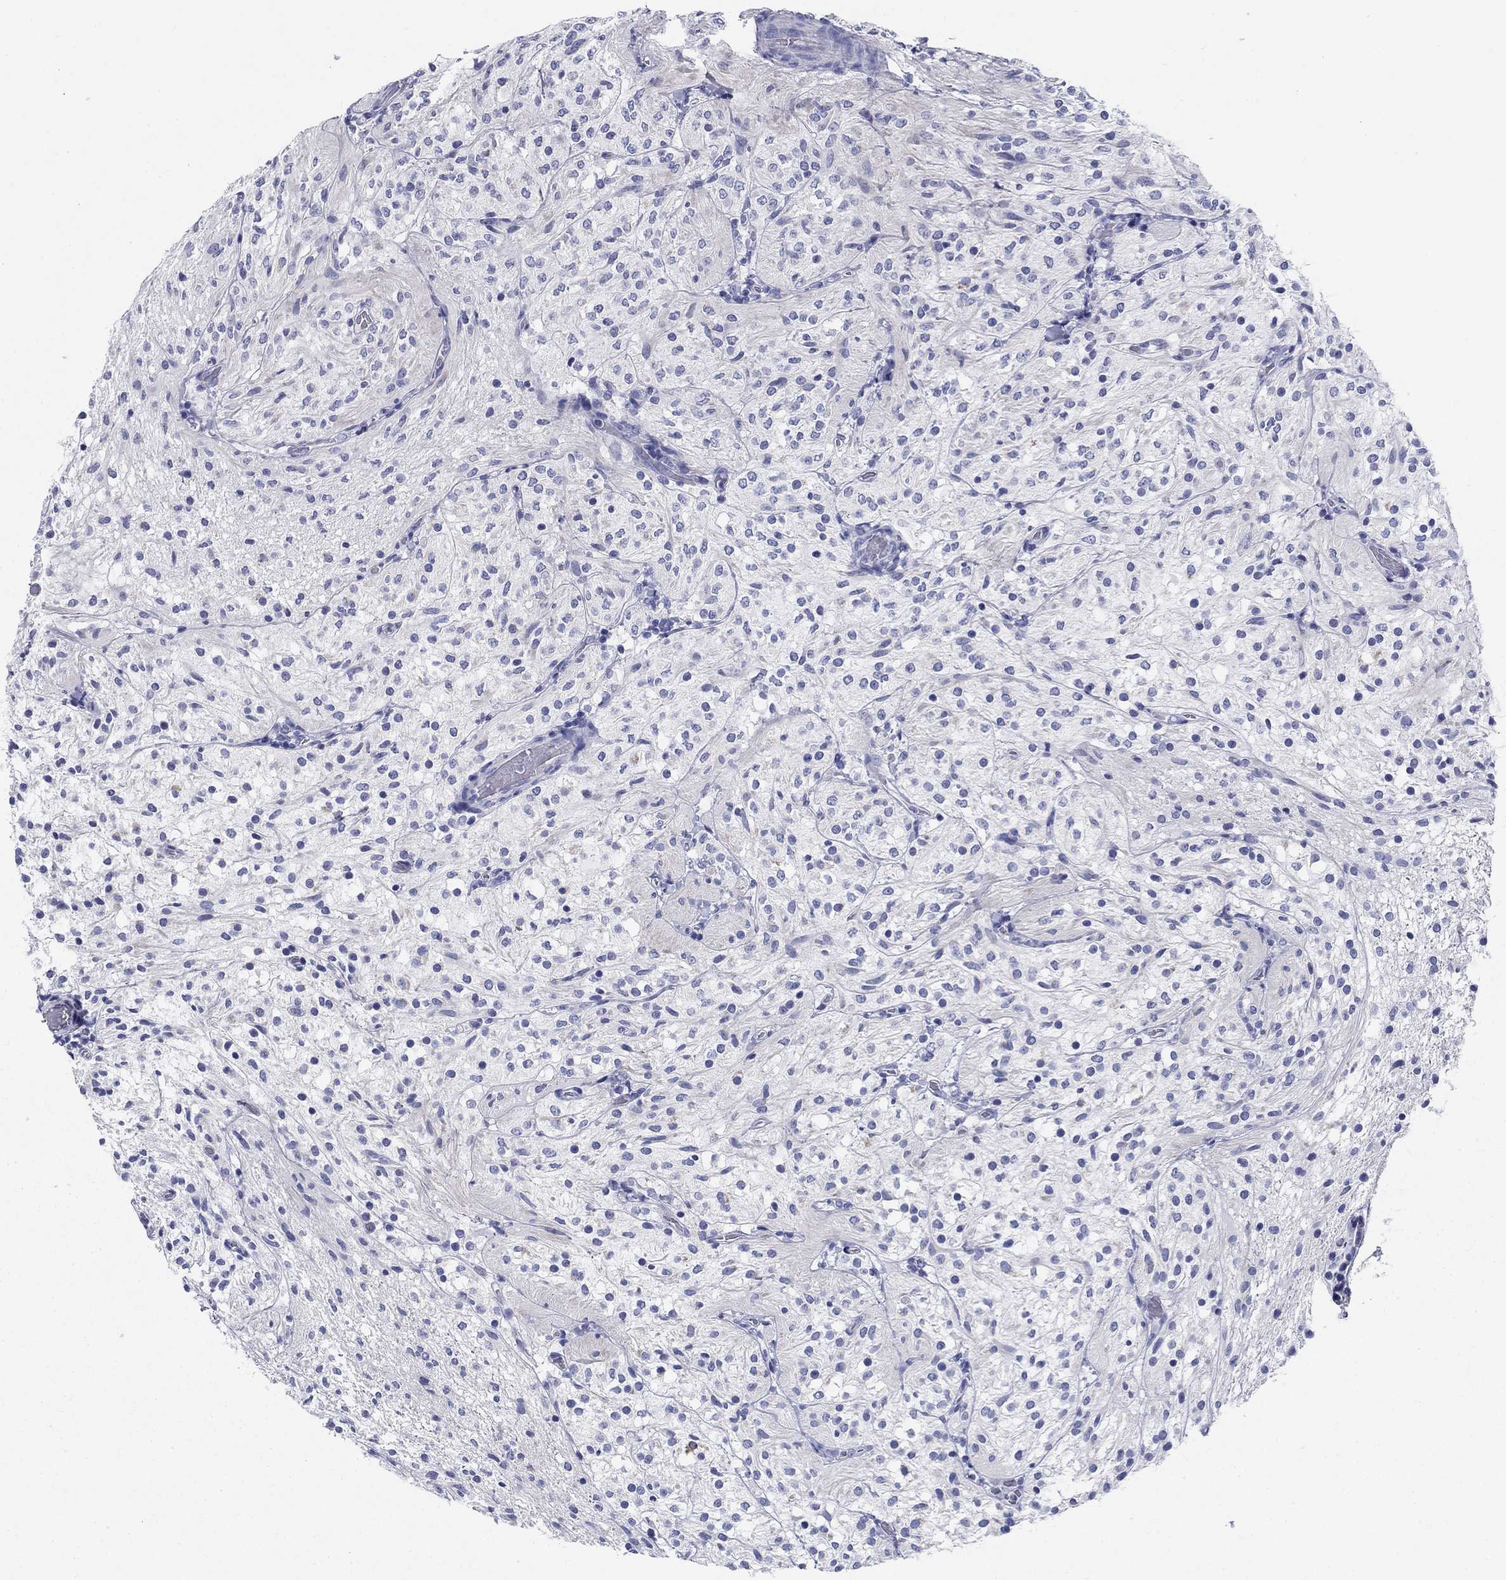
{"staining": {"intensity": "negative", "quantity": "none", "location": "none"}, "tissue": "glioma", "cell_type": "Tumor cells", "image_type": "cancer", "snomed": [{"axis": "morphology", "description": "Glioma, malignant, Low grade"}, {"axis": "topography", "description": "Brain"}], "caption": "Tumor cells show no significant protein staining in malignant glioma (low-grade). (Brightfield microscopy of DAB (3,3'-diaminobenzidine) immunohistochemistry (IHC) at high magnification).", "gene": "UPB1", "patient": {"sex": "male", "age": 3}}